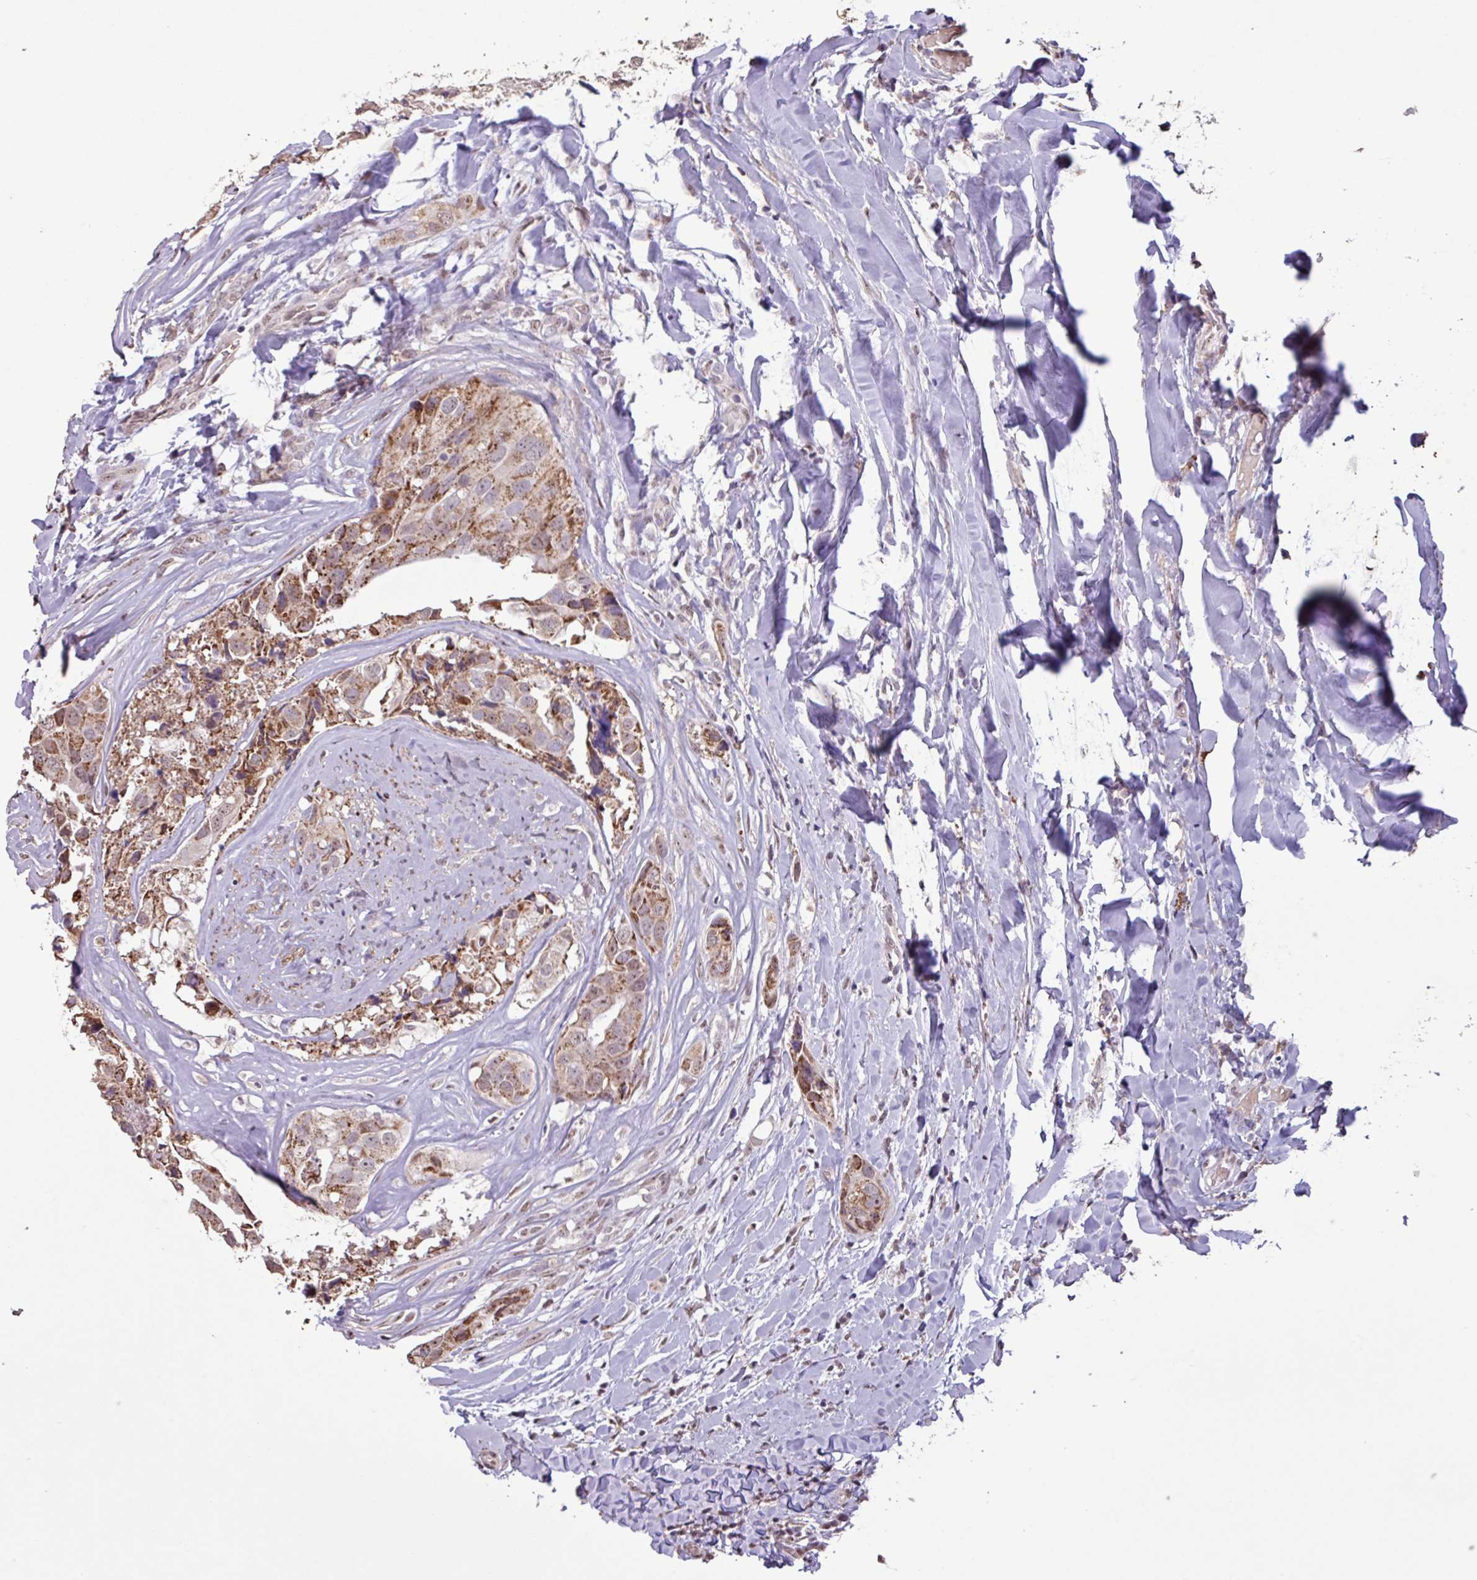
{"staining": {"intensity": "moderate", "quantity": ">75%", "location": "cytoplasmic/membranous"}, "tissue": "head and neck cancer", "cell_type": "Tumor cells", "image_type": "cancer", "snomed": [{"axis": "morphology", "description": "Adenocarcinoma, NOS"}, {"axis": "morphology", "description": "Adenocarcinoma, metastatic, NOS"}, {"axis": "topography", "description": "Head-Neck"}], "caption": "A brown stain highlights moderate cytoplasmic/membranous positivity of a protein in head and neck cancer tumor cells.", "gene": "L3MBTL3", "patient": {"sex": "male", "age": 75}}